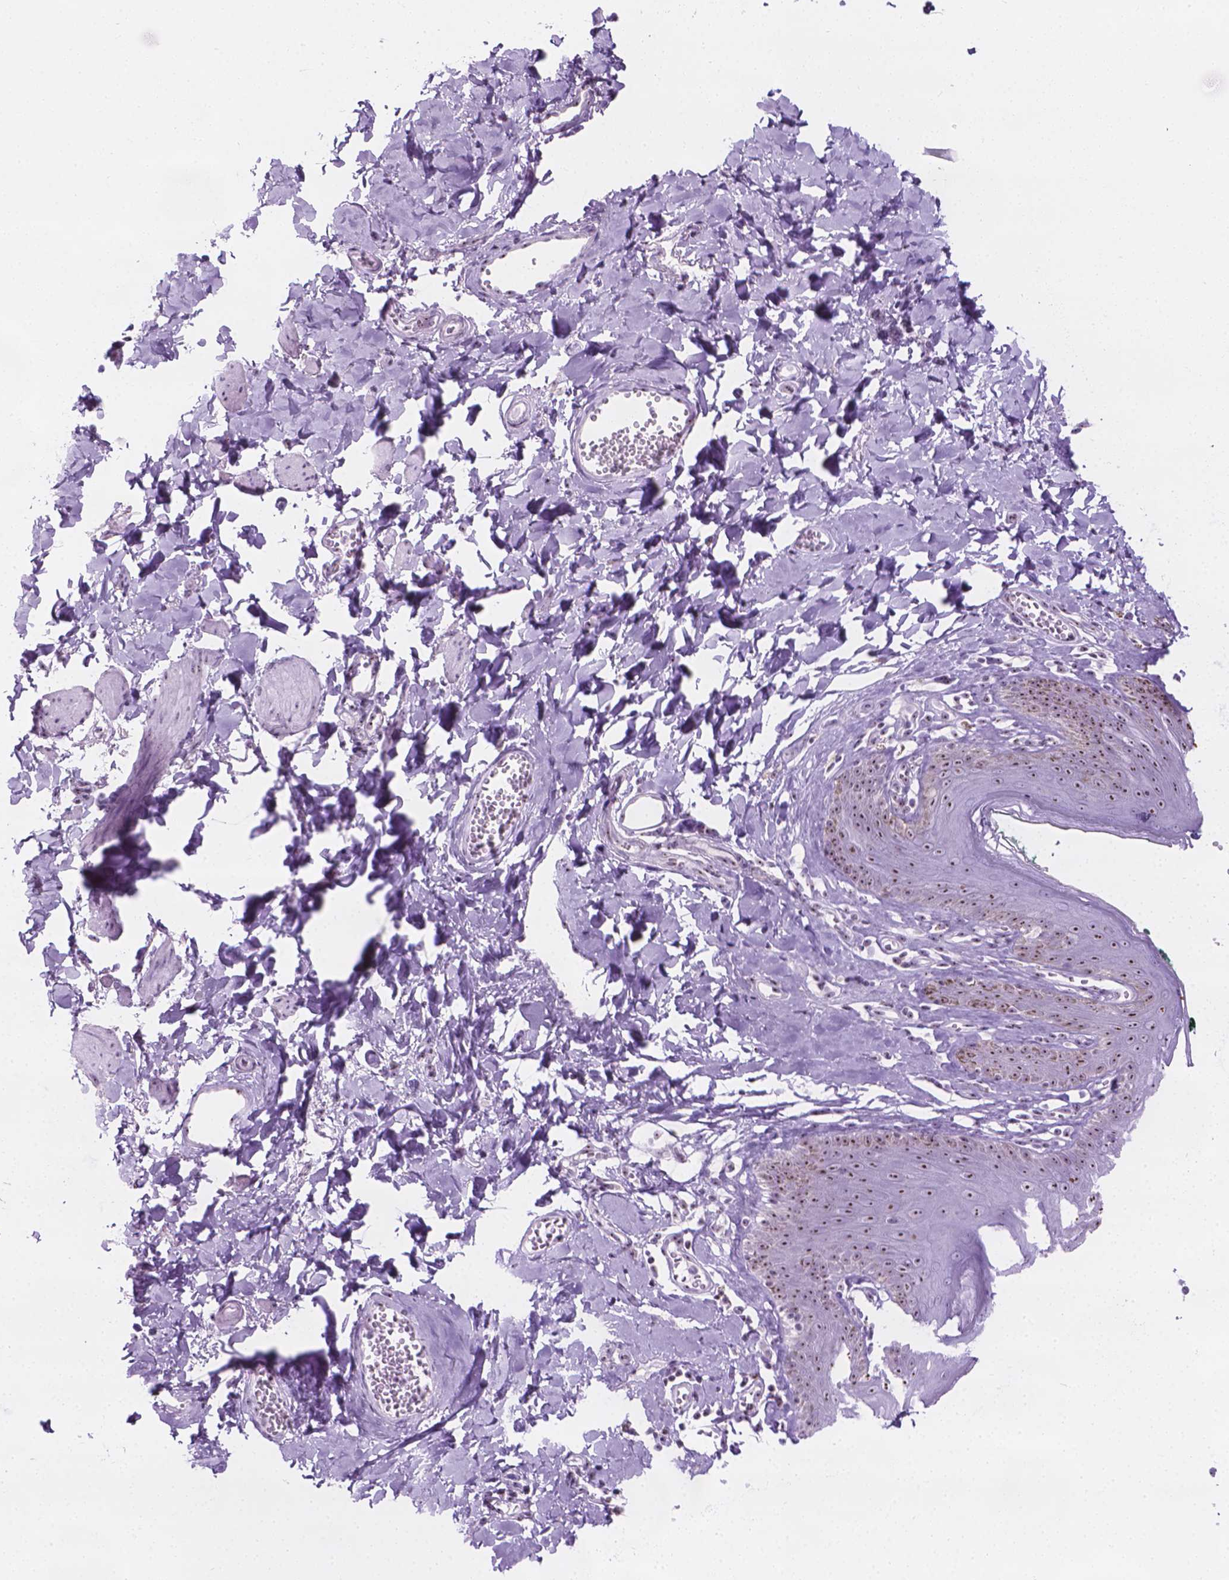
{"staining": {"intensity": "moderate", "quantity": ">75%", "location": "nuclear"}, "tissue": "skin", "cell_type": "Epidermal cells", "image_type": "normal", "snomed": [{"axis": "morphology", "description": "Normal tissue, NOS"}, {"axis": "topography", "description": "Vulva"}, {"axis": "topography", "description": "Peripheral nerve tissue"}], "caption": "The immunohistochemical stain highlights moderate nuclear positivity in epidermal cells of unremarkable skin. Using DAB (brown) and hematoxylin (blue) stains, captured at high magnification using brightfield microscopy.", "gene": "NOL7", "patient": {"sex": "female", "age": 66}}